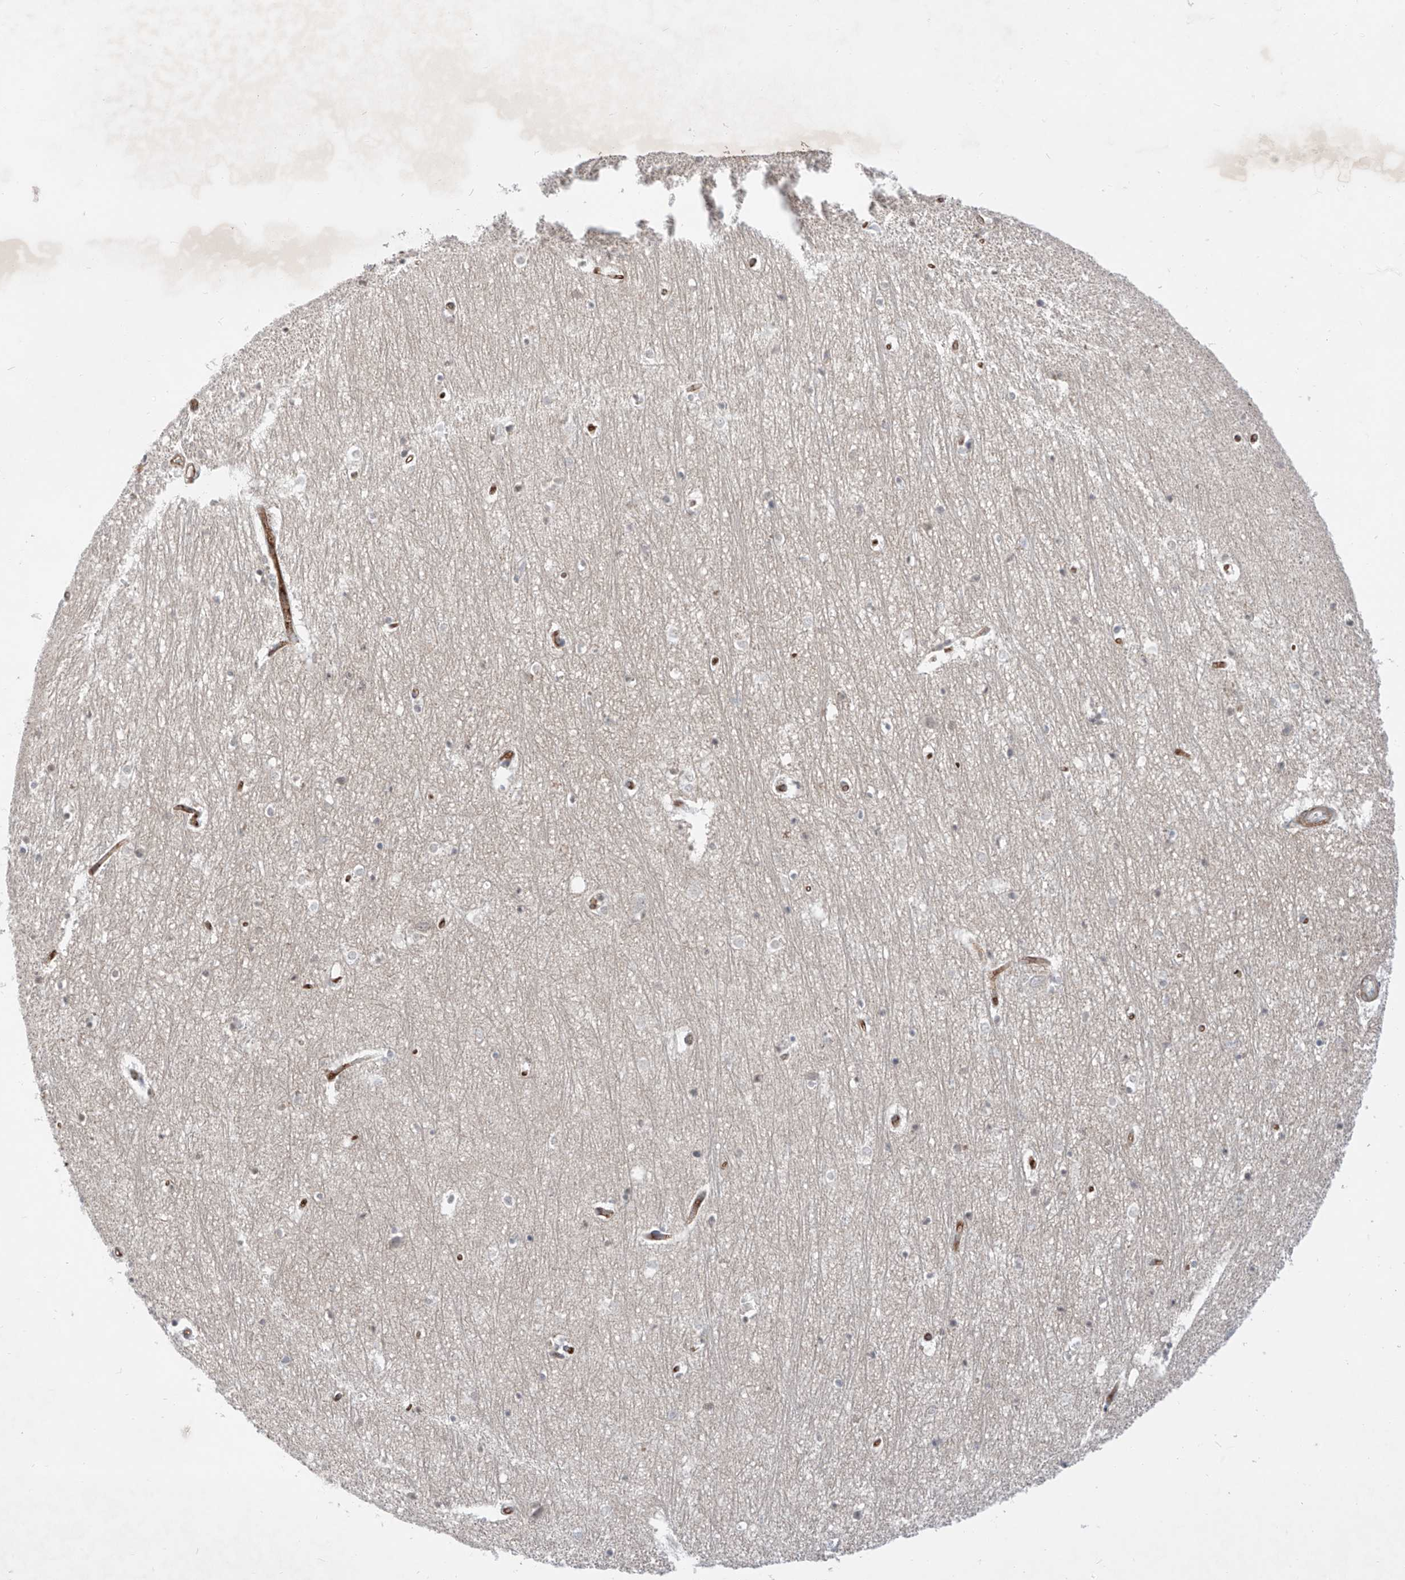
{"staining": {"intensity": "negative", "quantity": "none", "location": "none"}, "tissue": "hippocampus", "cell_type": "Glial cells", "image_type": "normal", "snomed": [{"axis": "morphology", "description": "Normal tissue, NOS"}, {"axis": "topography", "description": "Hippocampus"}], "caption": "The image shows no significant expression in glial cells of hippocampus.", "gene": "ABLIM2", "patient": {"sex": "female", "age": 64}}